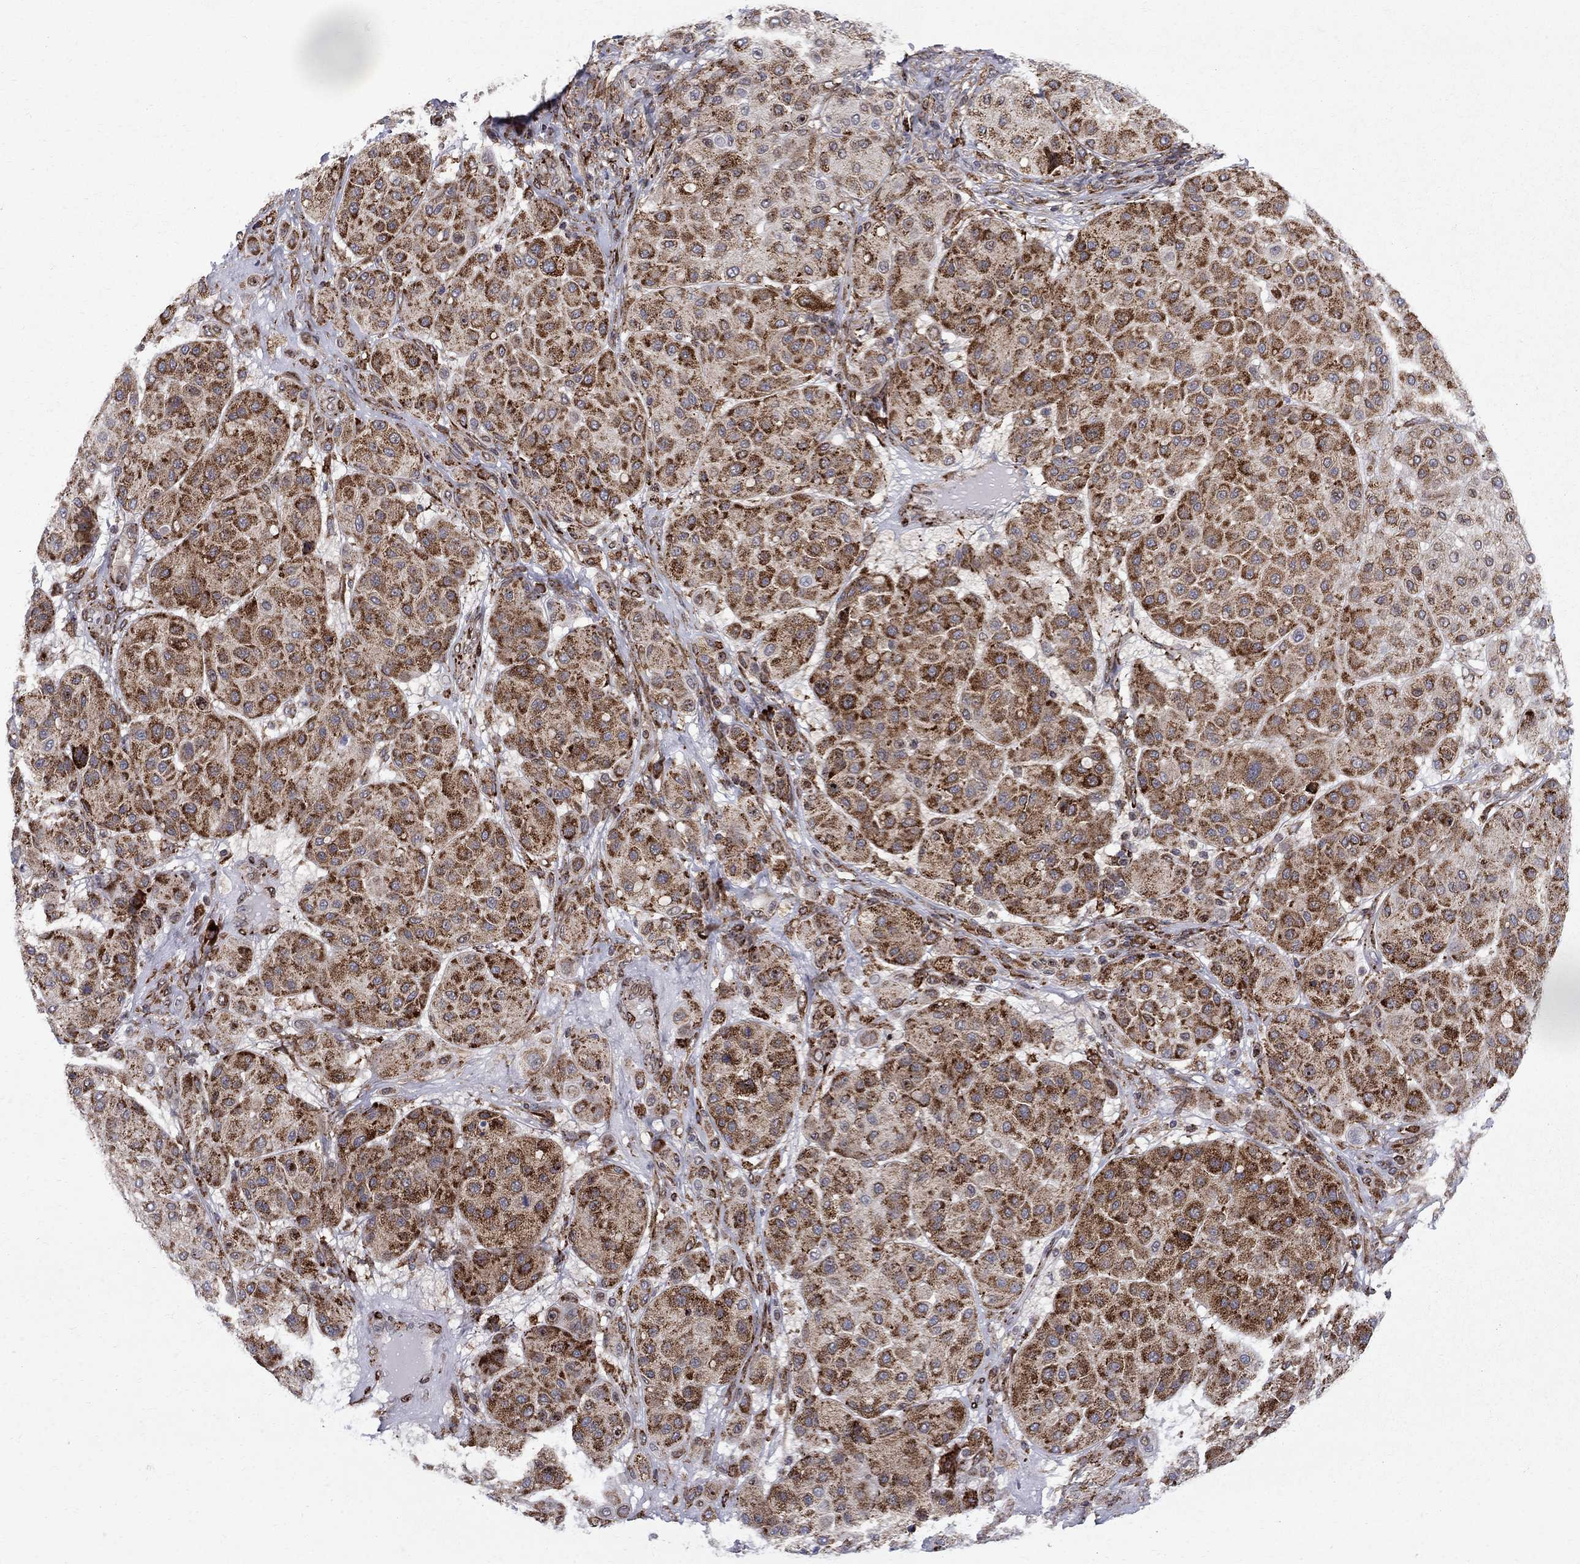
{"staining": {"intensity": "strong", "quantity": "25%-75%", "location": "cytoplasmic/membranous"}, "tissue": "melanoma", "cell_type": "Tumor cells", "image_type": "cancer", "snomed": [{"axis": "morphology", "description": "Malignant melanoma, Metastatic site"}, {"axis": "topography", "description": "Smooth muscle"}], "caption": "Immunohistochemistry (IHC) histopathology image of human melanoma stained for a protein (brown), which shows high levels of strong cytoplasmic/membranous positivity in about 25%-75% of tumor cells.", "gene": "CAB39L", "patient": {"sex": "male", "age": 41}}